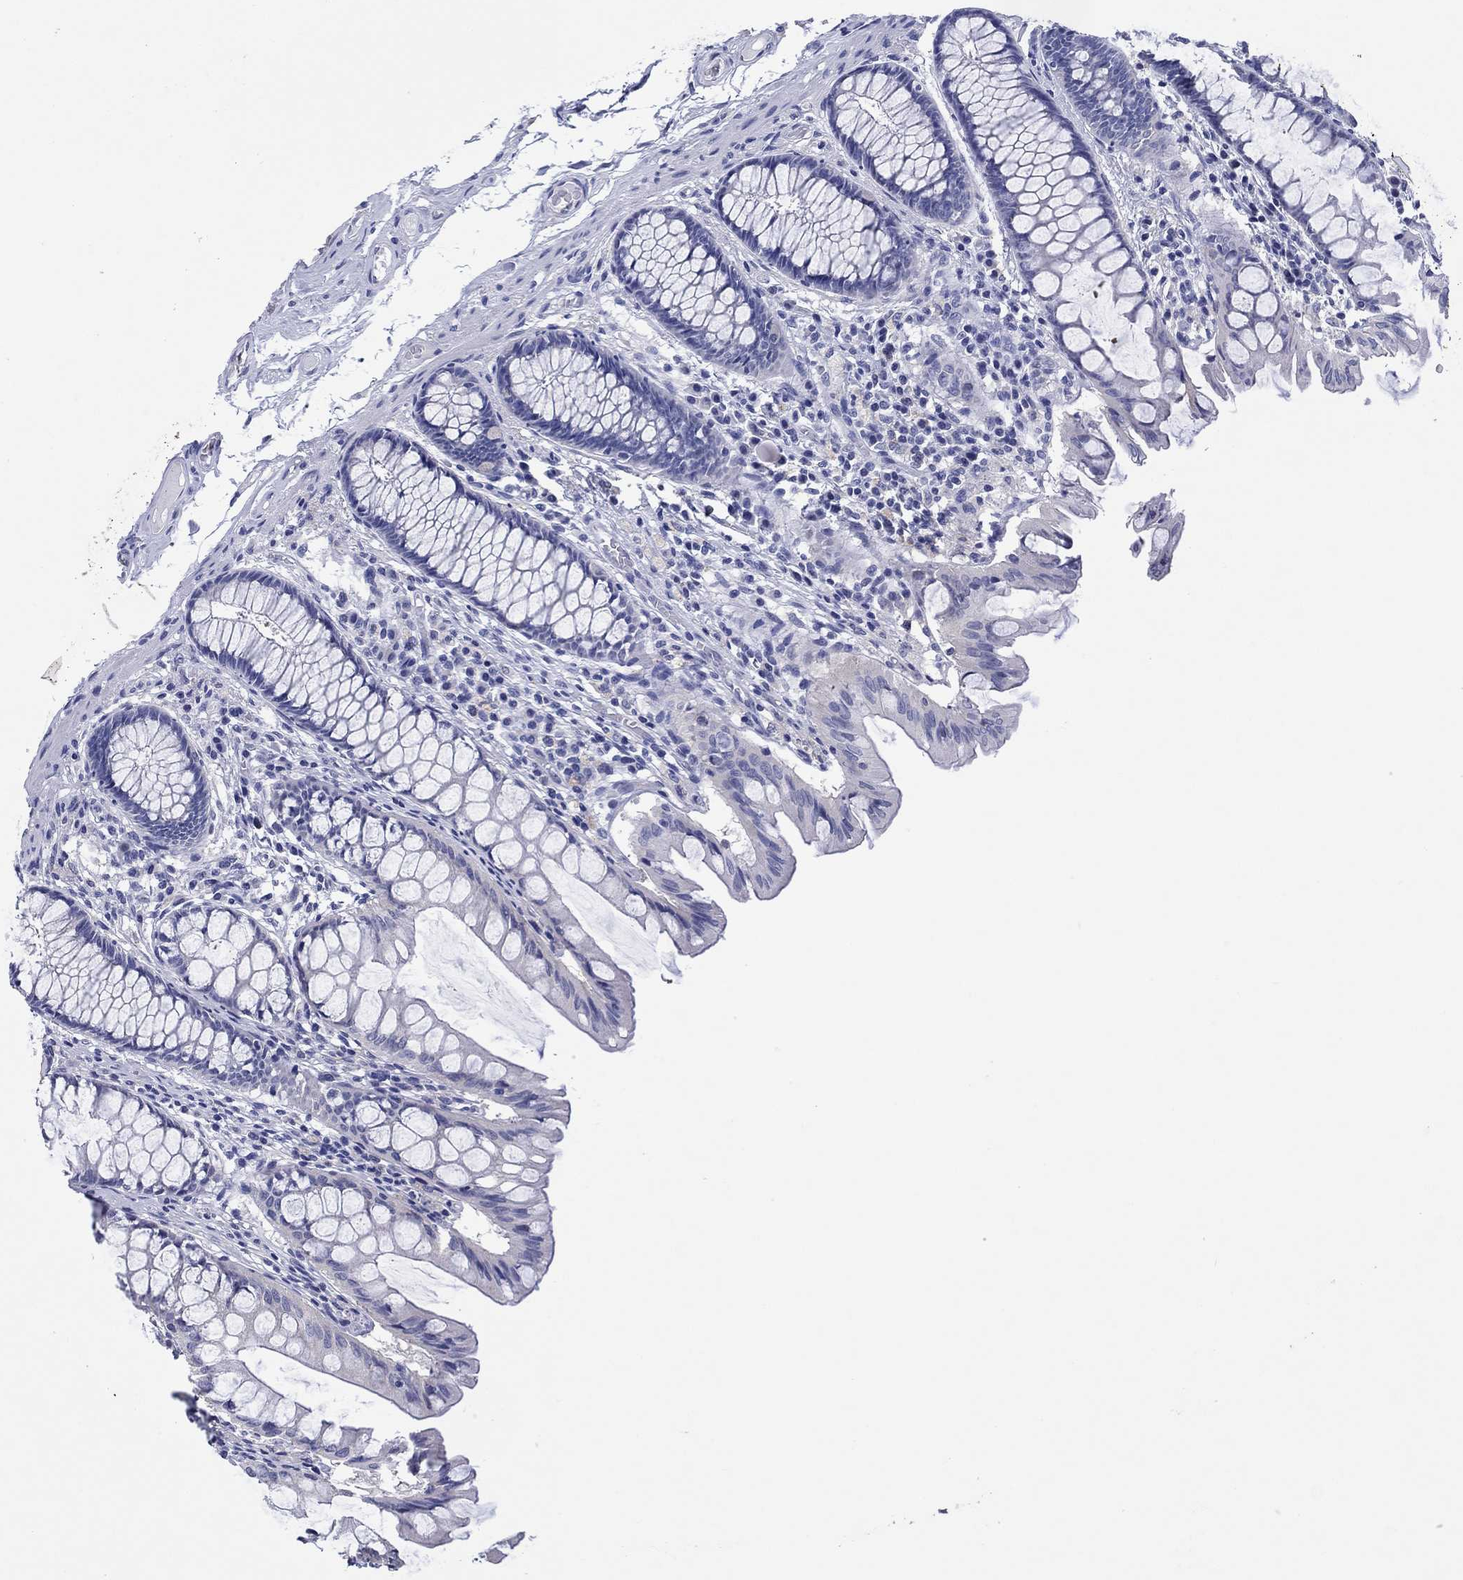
{"staining": {"intensity": "negative", "quantity": "none", "location": "none"}, "tissue": "colon", "cell_type": "Endothelial cells", "image_type": "normal", "snomed": [{"axis": "morphology", "description": "Normal tissue, NOS"}, {"axis": "topography", "description": "Colon"}], "caption": "This is a image of immunohistochemistry (IHC) staining of benign colon, which shows no staining in endothelial cells. (DAB immunohistochemistry (IHC) with hematoxylin counter stain).", "gene": "HDC", "patient": {"sex": "female", "age": 65}}